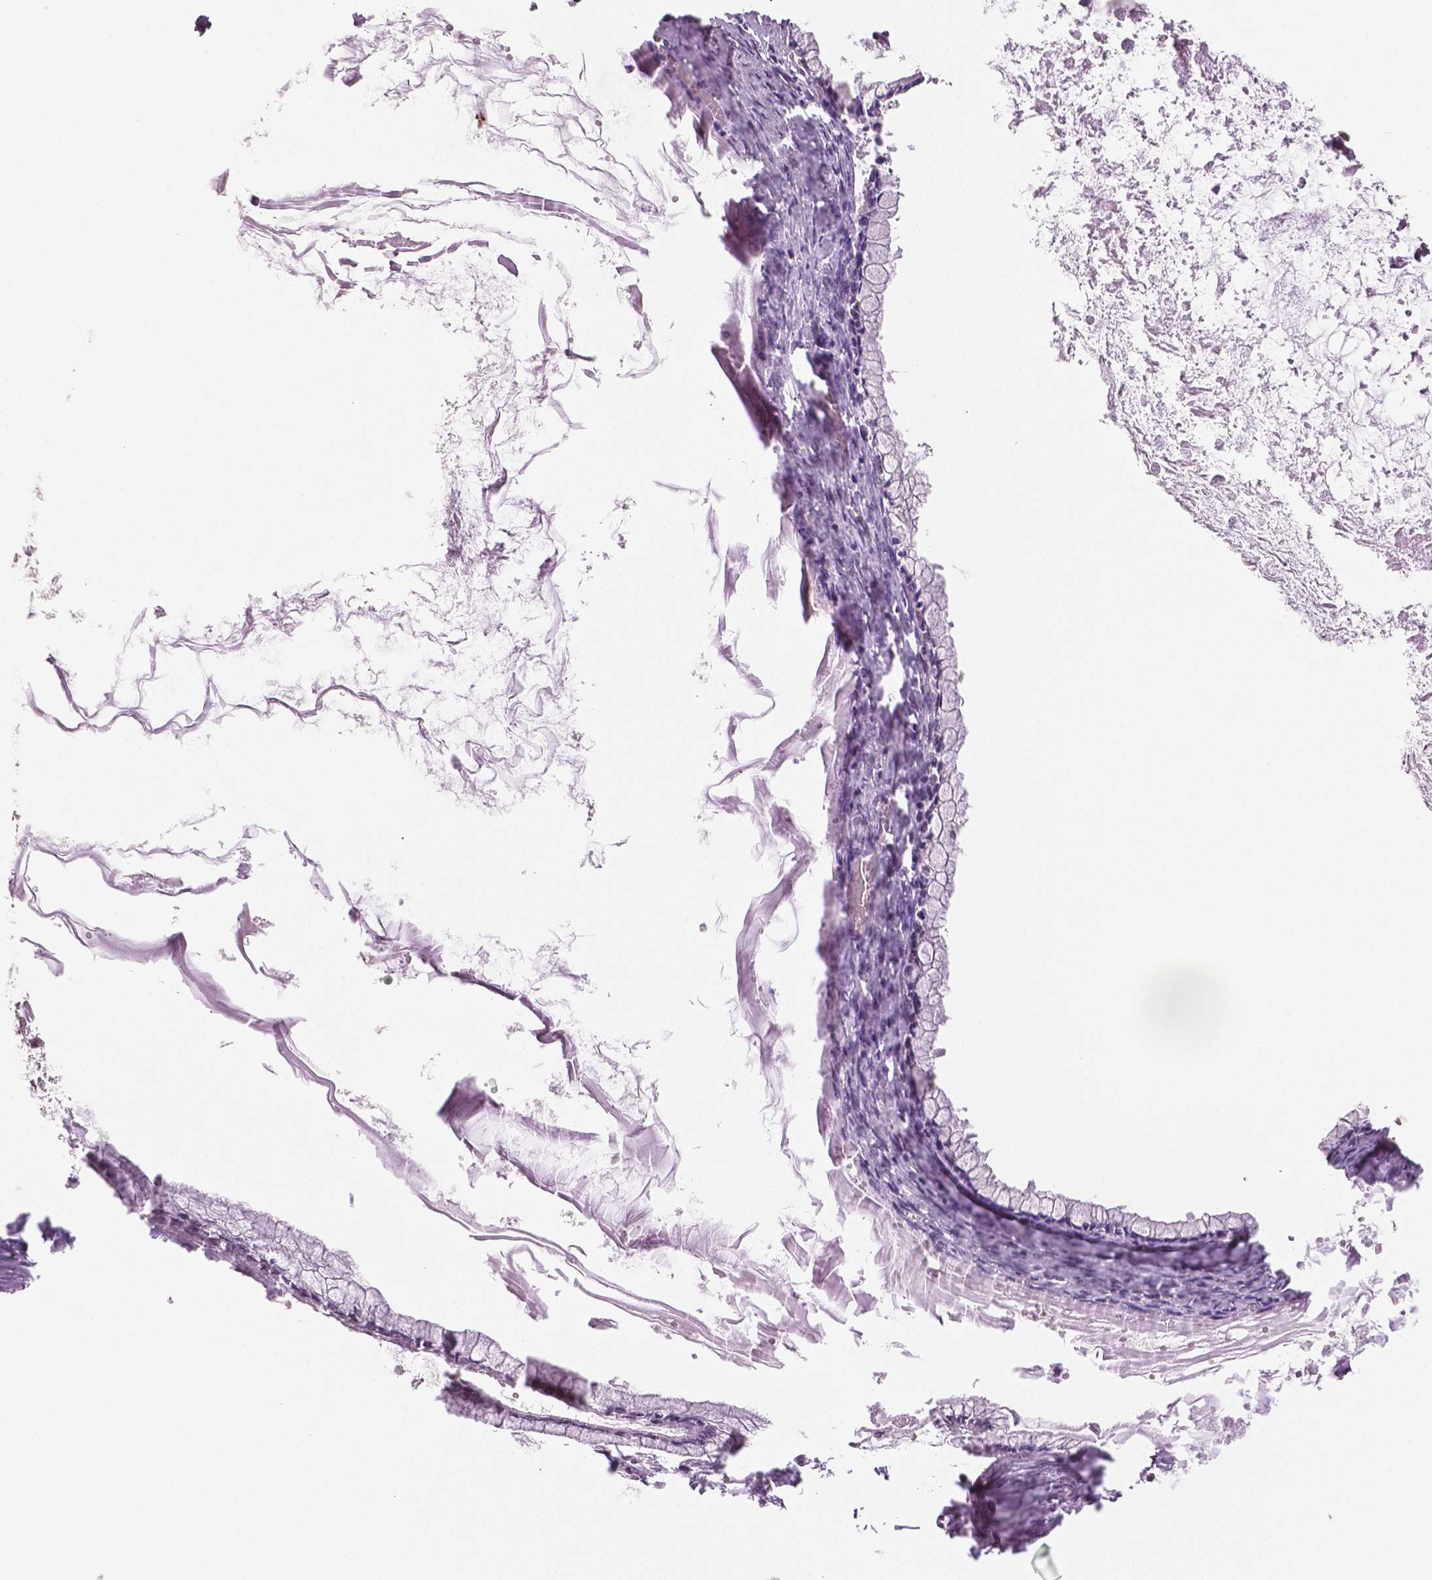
{"staining": {"intensity": "moderate", "quantity": "25%-75%", "location": "cytoplasmic/membranous,nuclear"}, "tissue": "ovarian cancer", "cell_type": "Tumor cells", "image_type": "cancer", "snomed": [{"axis": "morphology", "description": "Cystadenocarcinoma, mucinous, NOS"}, {"axis": "topography", "description": "Ovary"}], "caption": "Immunohistochemical staining of human mucinous cystadenocarcinoma (ovarian) shows medium levels of moderate cytoplasmic/membranous and nuclear protein expression in about 25%-75% of tumor cells. Ihc stains the protein of interest in brown and the nuclei are stained blue.", "gene": "STAT3", "patient": {"sex": "female", "age": 67}}